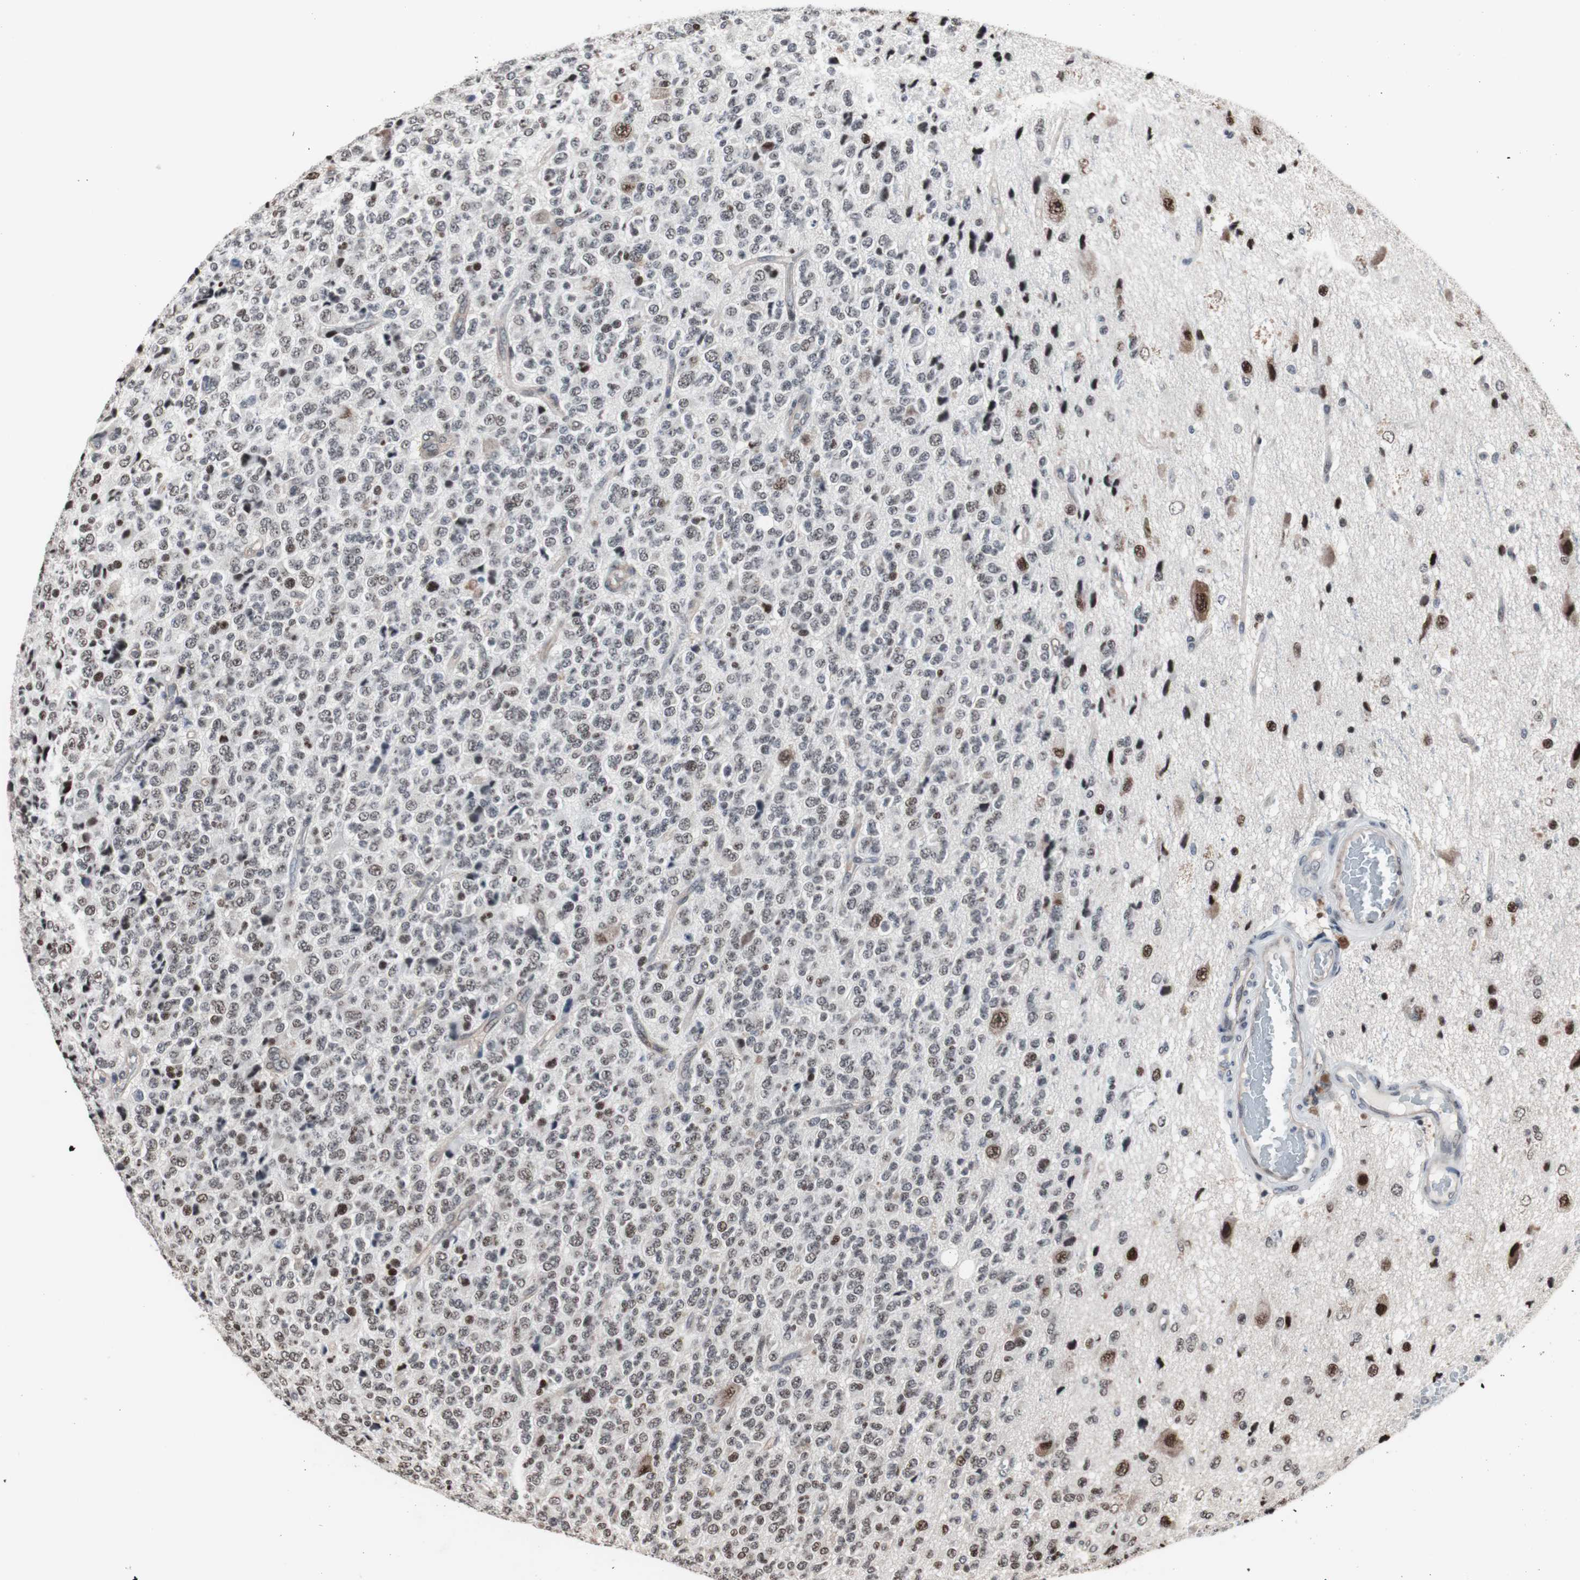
{"staining": {"intensity": "moderate", "quantity": "25%-75%", "location": "nuclear"}, "tissue": "glioma", "cell_type": "Tumor cells", "image_type": "cancer", "snomed": [{"axis": "morphology", "description": "Glioma, malignant, High grade"}, {"axis": "topography", "description": "pancreas cauda"}], "caption": "Malignant glioma (high-grade) was stained to show a protein in brown. There is medium levels of moderate nuclear expression in approximately 25%-75% of tumor cells.", "gene": "POGZ", "patient": {"sex": "male", "age": 60}}